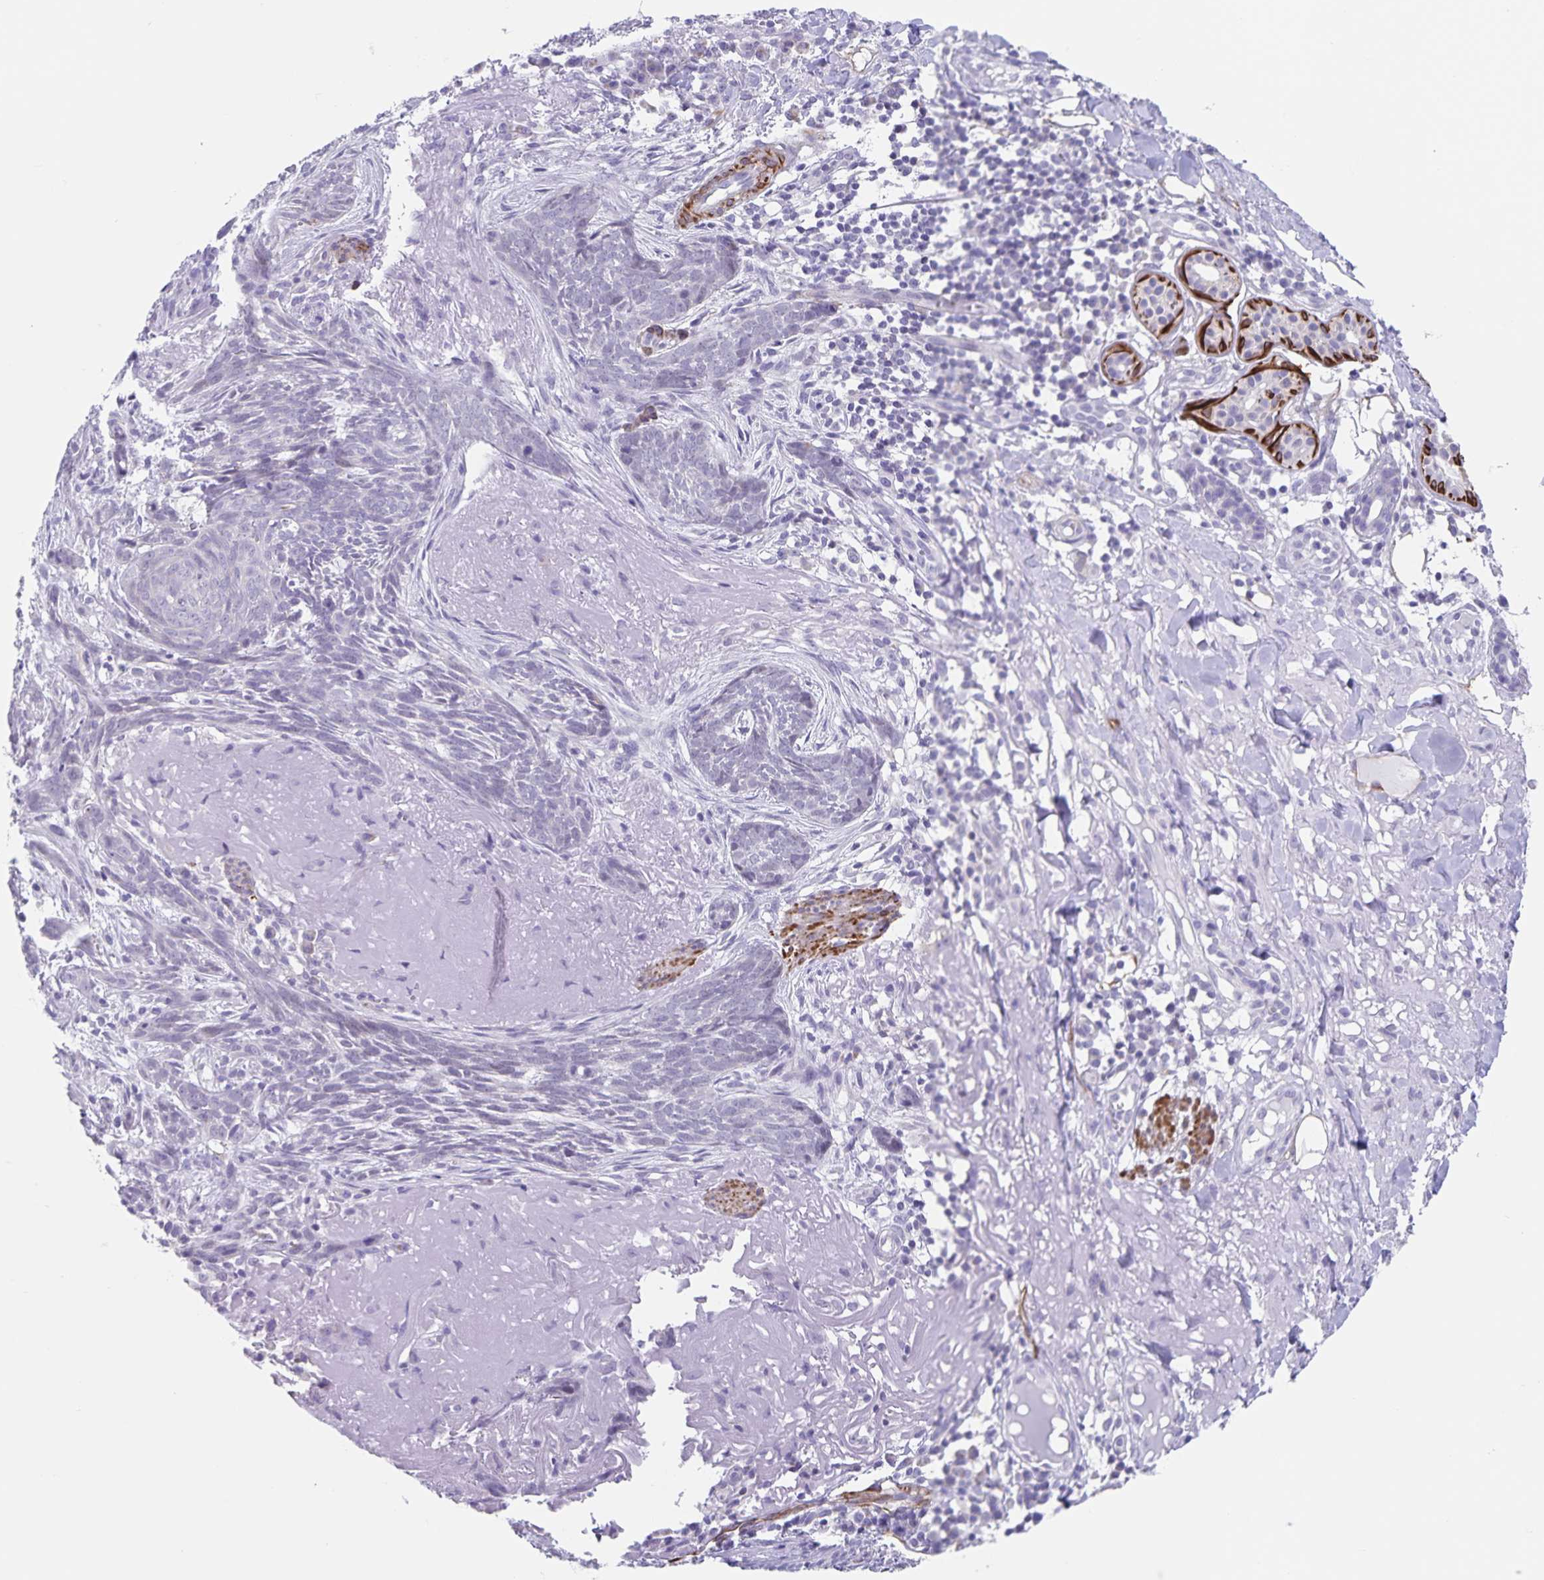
{"staining": {"intensity": "negative", "quantity": "none", "location": "none"}, "tissue": "skin cancer", "cell_type": "Tumor cells", "image_type": "cancer", "snomed": [{"axis": "morphology", "description": "Basal cell carcinoma"}, {"axis": "topography", "description": "Skin"}], "caption": "The photomicrograph demonstrates no significant staining in tumor cells of skin cancer.", "gene": "SYNM", "patient": {"sex": "female", "age": 93}}